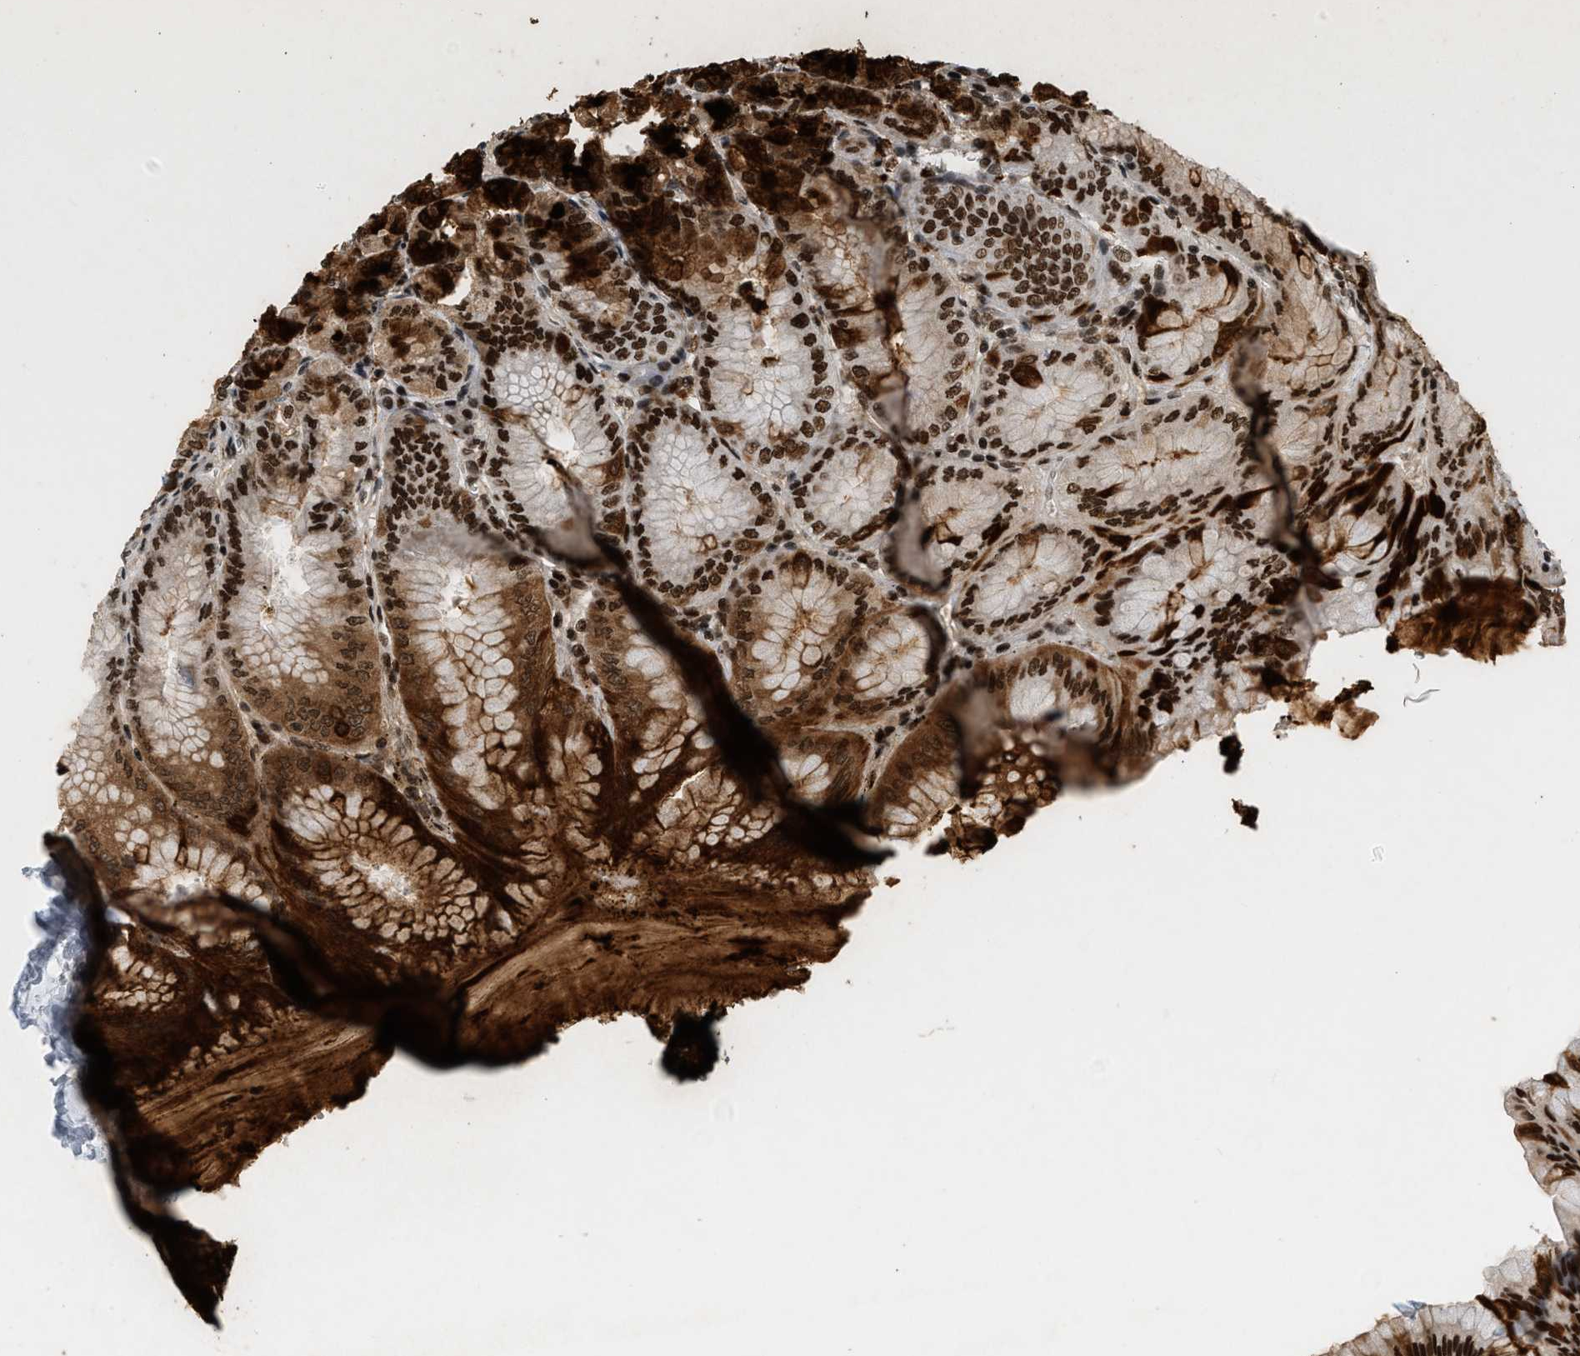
{"staining": {"intensity": "strong", "quantity": ">75%", "location": "cytoplasmic/membranous,nuclear"}, "tissue": "stomach", "cell_type": "Glandular cells", "image_type": "normal", "snomed": [{"axis": "morphology", "description": "Normal tissue, NOS"}, {"axis": "topography", "description": "Stomach, lower"}], "caption": "Immunohistochemistry (IHC) micrograph of unremarkable stomach stained for a protein (brown), which shows high levels of strong cytoplasmic/membranous,nuclear expression in about >75% of glandular cells.", "gene": "SMARCB1", "patient": {"sex": "male", "age": 71}}